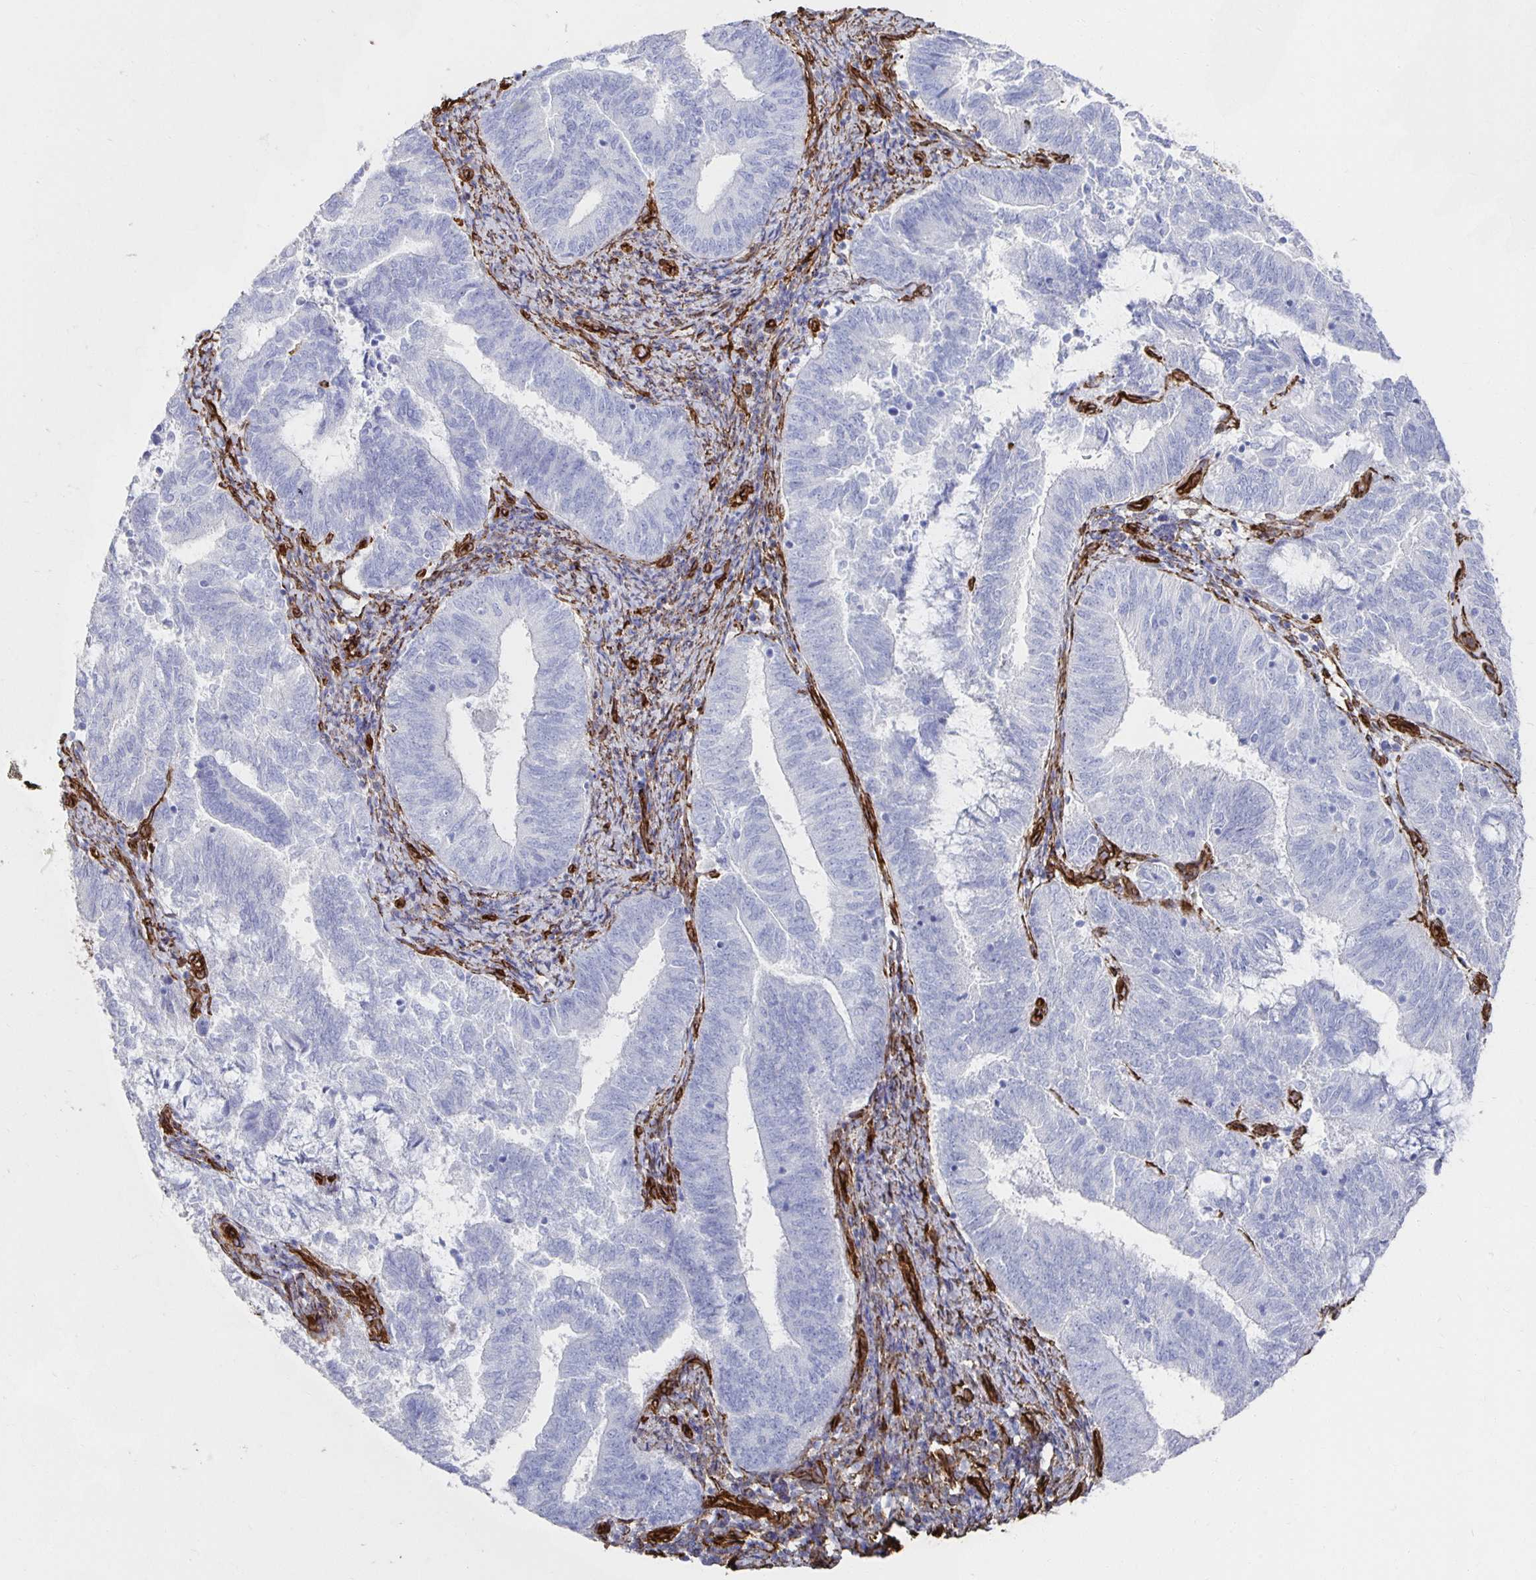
{"staining": {"intensity": "negative", "quantity": "none", "location": "none"}, "tissue": "endometrial cancer", "cell_type": "Tumor cells", "image_type": "cancer", "snomed": [{"axis": "morphology", "description": "Adenocarcinoma, NOS"}, {"axis": "topography", "description": "Endometrium"}], "caption": "Immunohistochemical staining of adenocarcinoma (endometrial) reveals no significant positivity in tumor cells. (Brightfield microscopy of DAB (3,3'-diaminobenzidine) immunohistochemistry (IHC) at high magnification).", "gene": "VIPR2", "patient": {"sex": "female", "age": 65}}